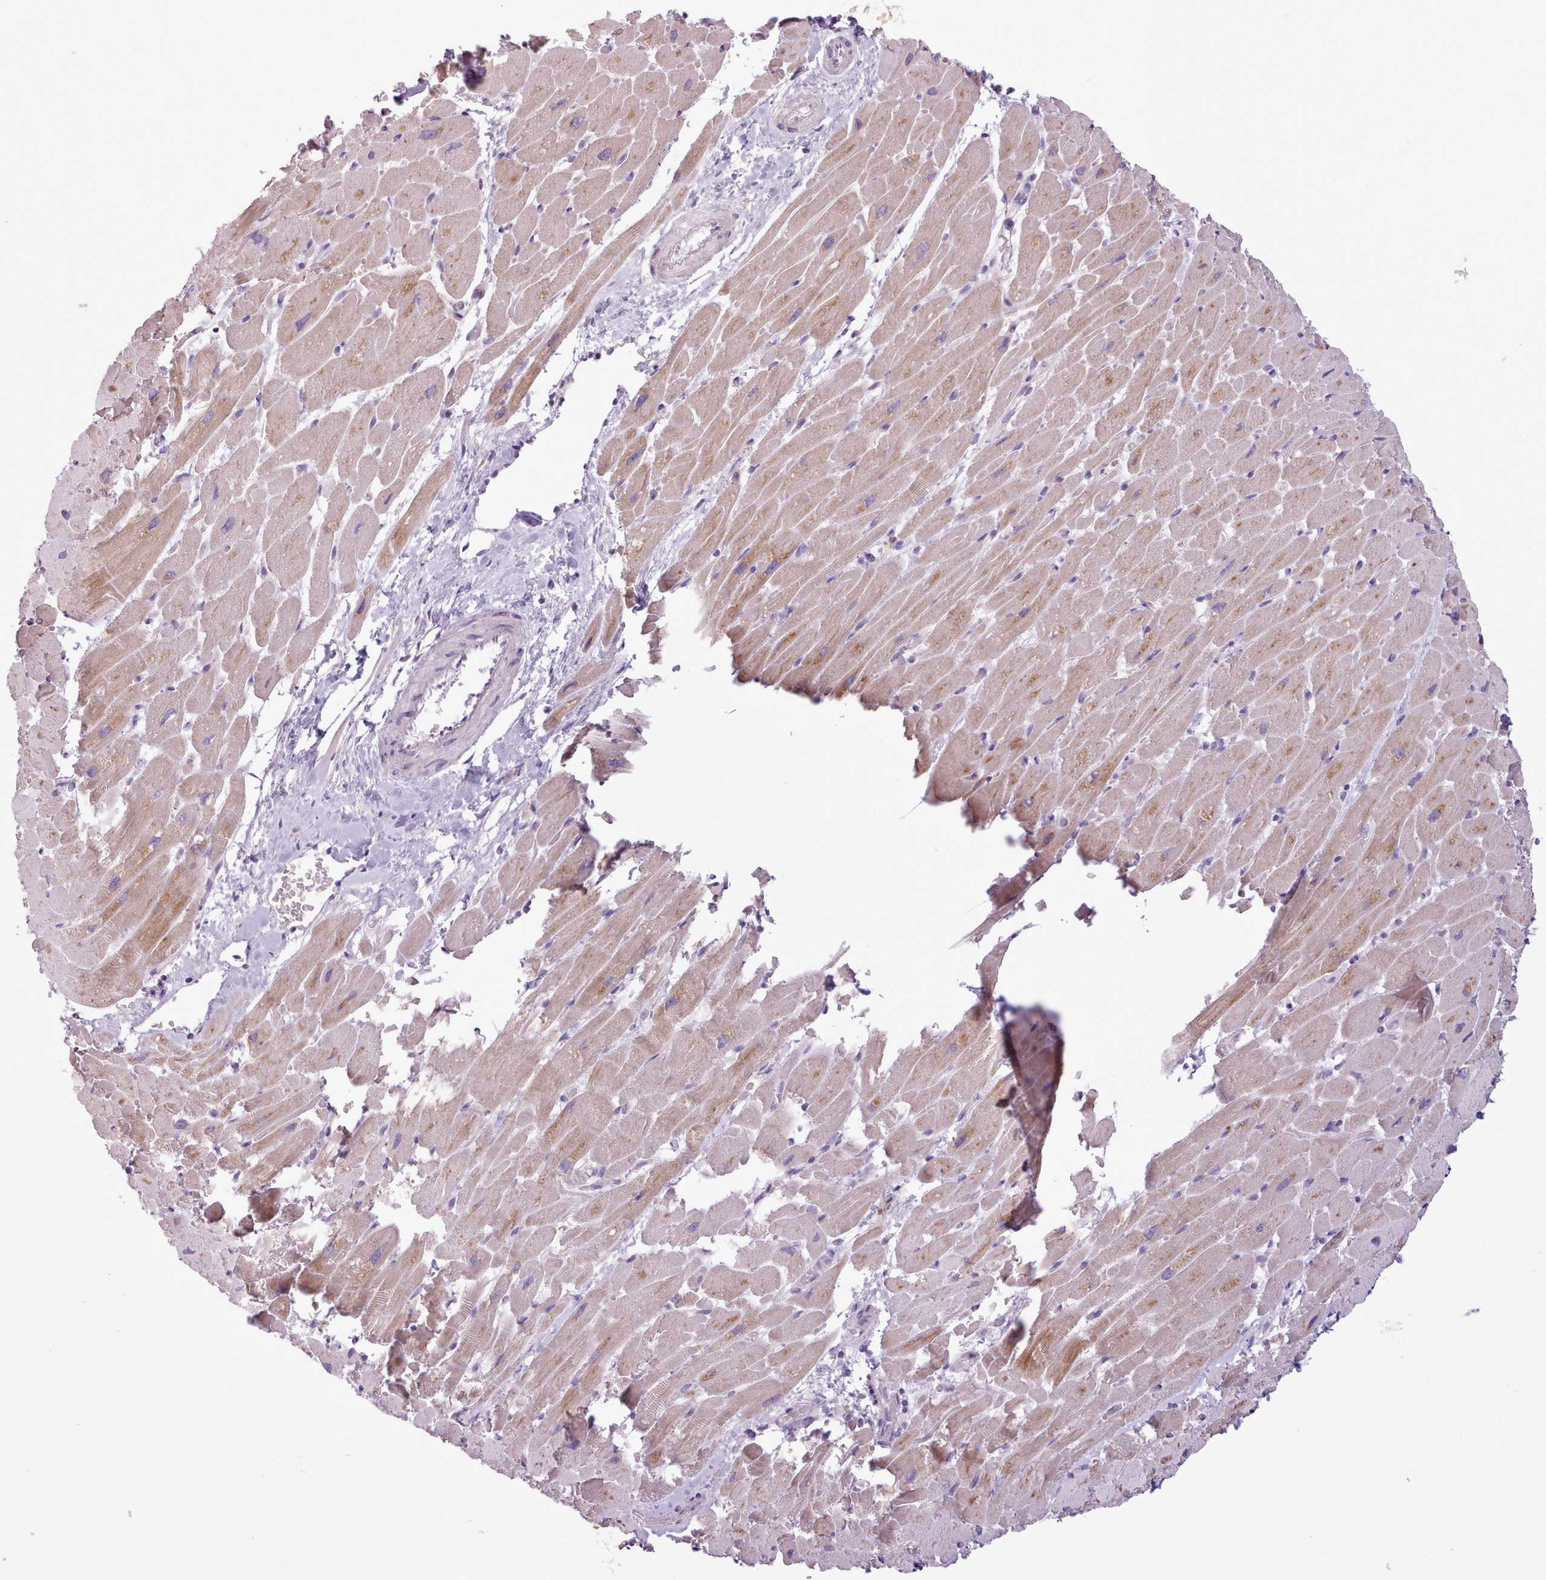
{"staining": {"intensity": "moderate", "quantity": ">75%", "location": "cytoplasmic/membranous"}, "tissue": "heart muscle", "cell_type": "Cardiomyocytes", "image_type": "normal", "snomed": [{"axis": "morphology", "description": "Normal tissue, NOS"}, {"axis": "topography", "description": "Heart"}], "caption": "Immunohistochemistry (IHC) of normal heart muscle exhibits medium levels of moderate cytoplasmic/membranous positivity in about >75% of cardiomyocytes. The staining was performed using DAB (3,3'-diaminobenzidine) to visualize the protein expression in brown, while the nuclei were stained in blue with hematoxylin (Magnification: 20x).", "gene": "SLURP1", "patient": {"sex": "male", "age": 37}}